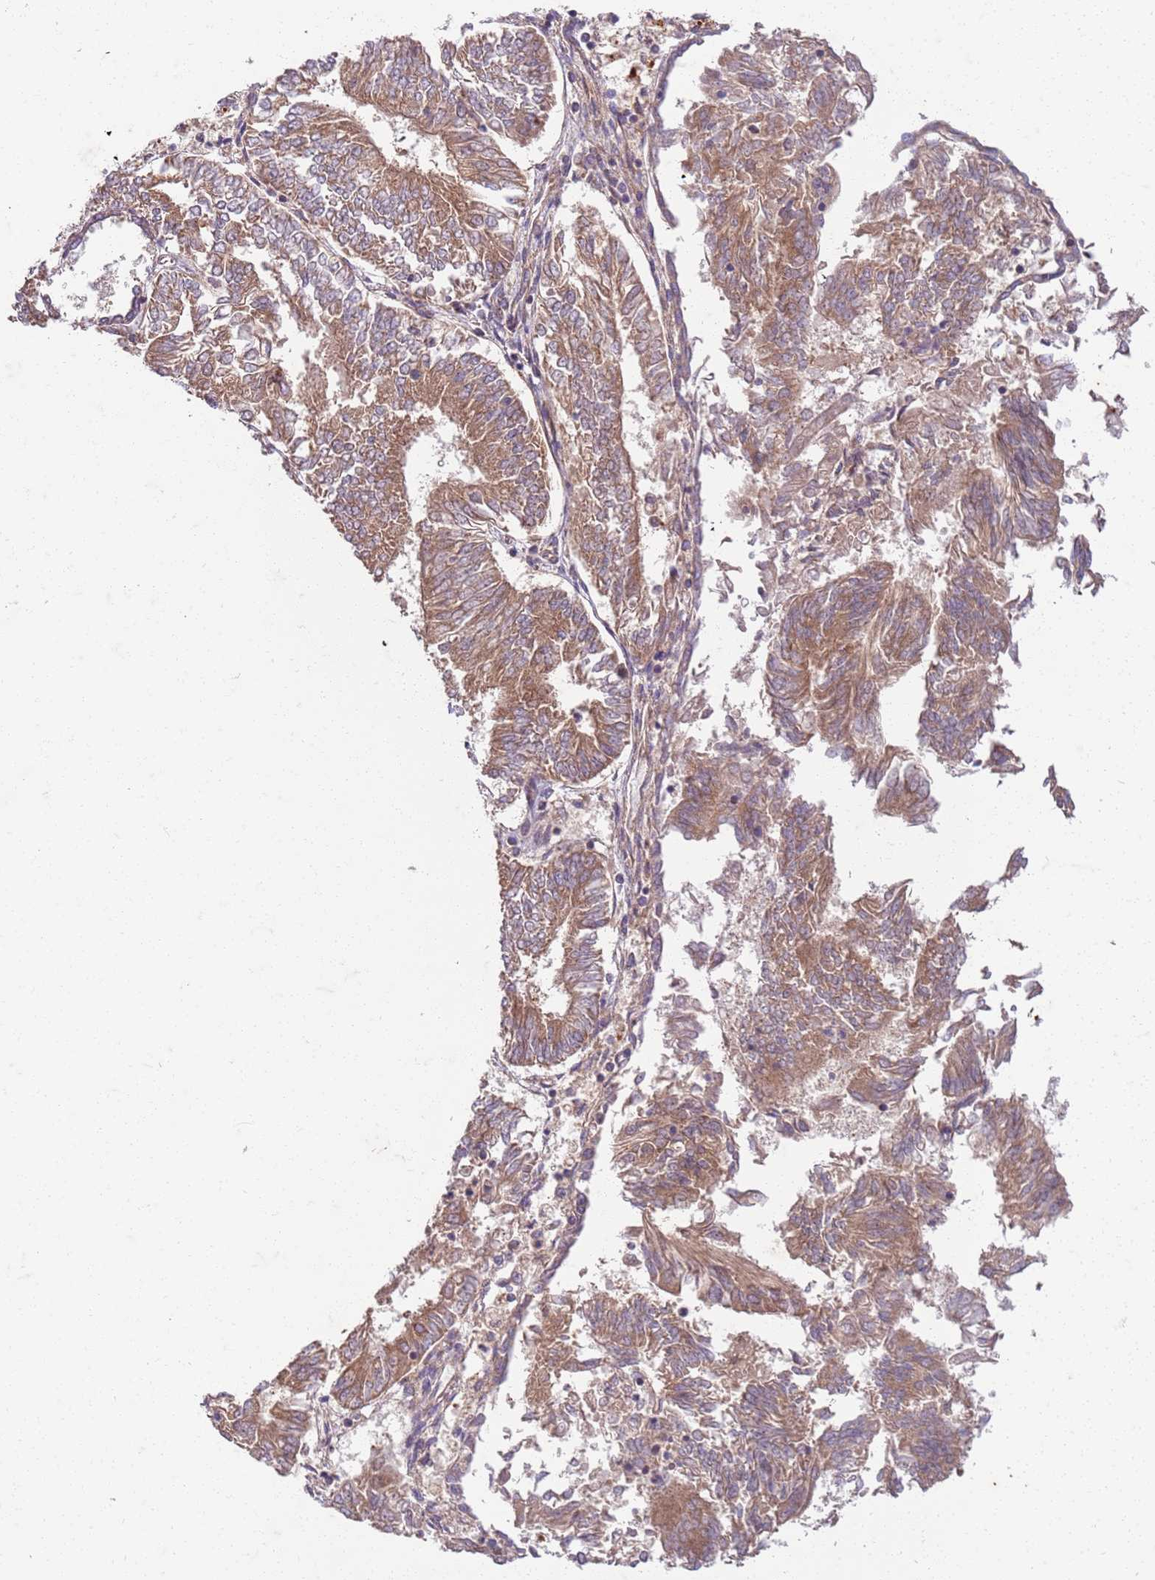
{"staining": {"intensity": "moderate", "quantity": ">75%", "location": "cytoplasmic/membranous"}, "tissue": "endometrial cancer", "cell_type": "Tumor cells", "image_type": "cancer", "snomed": [{"axis": "morphology", "description": "Adenocarcinoma, NOS"}, {"axis": "topography", "description": "Endometrium"}], "caption": "Immunohistochemistry (DAB) staining of endometrial cancer displays moderate cytoplasmic/membranous protein expression in about >75% of tumor cells.", "gene": "OSBP", "patient": {"sex": "female", "age": 58}}